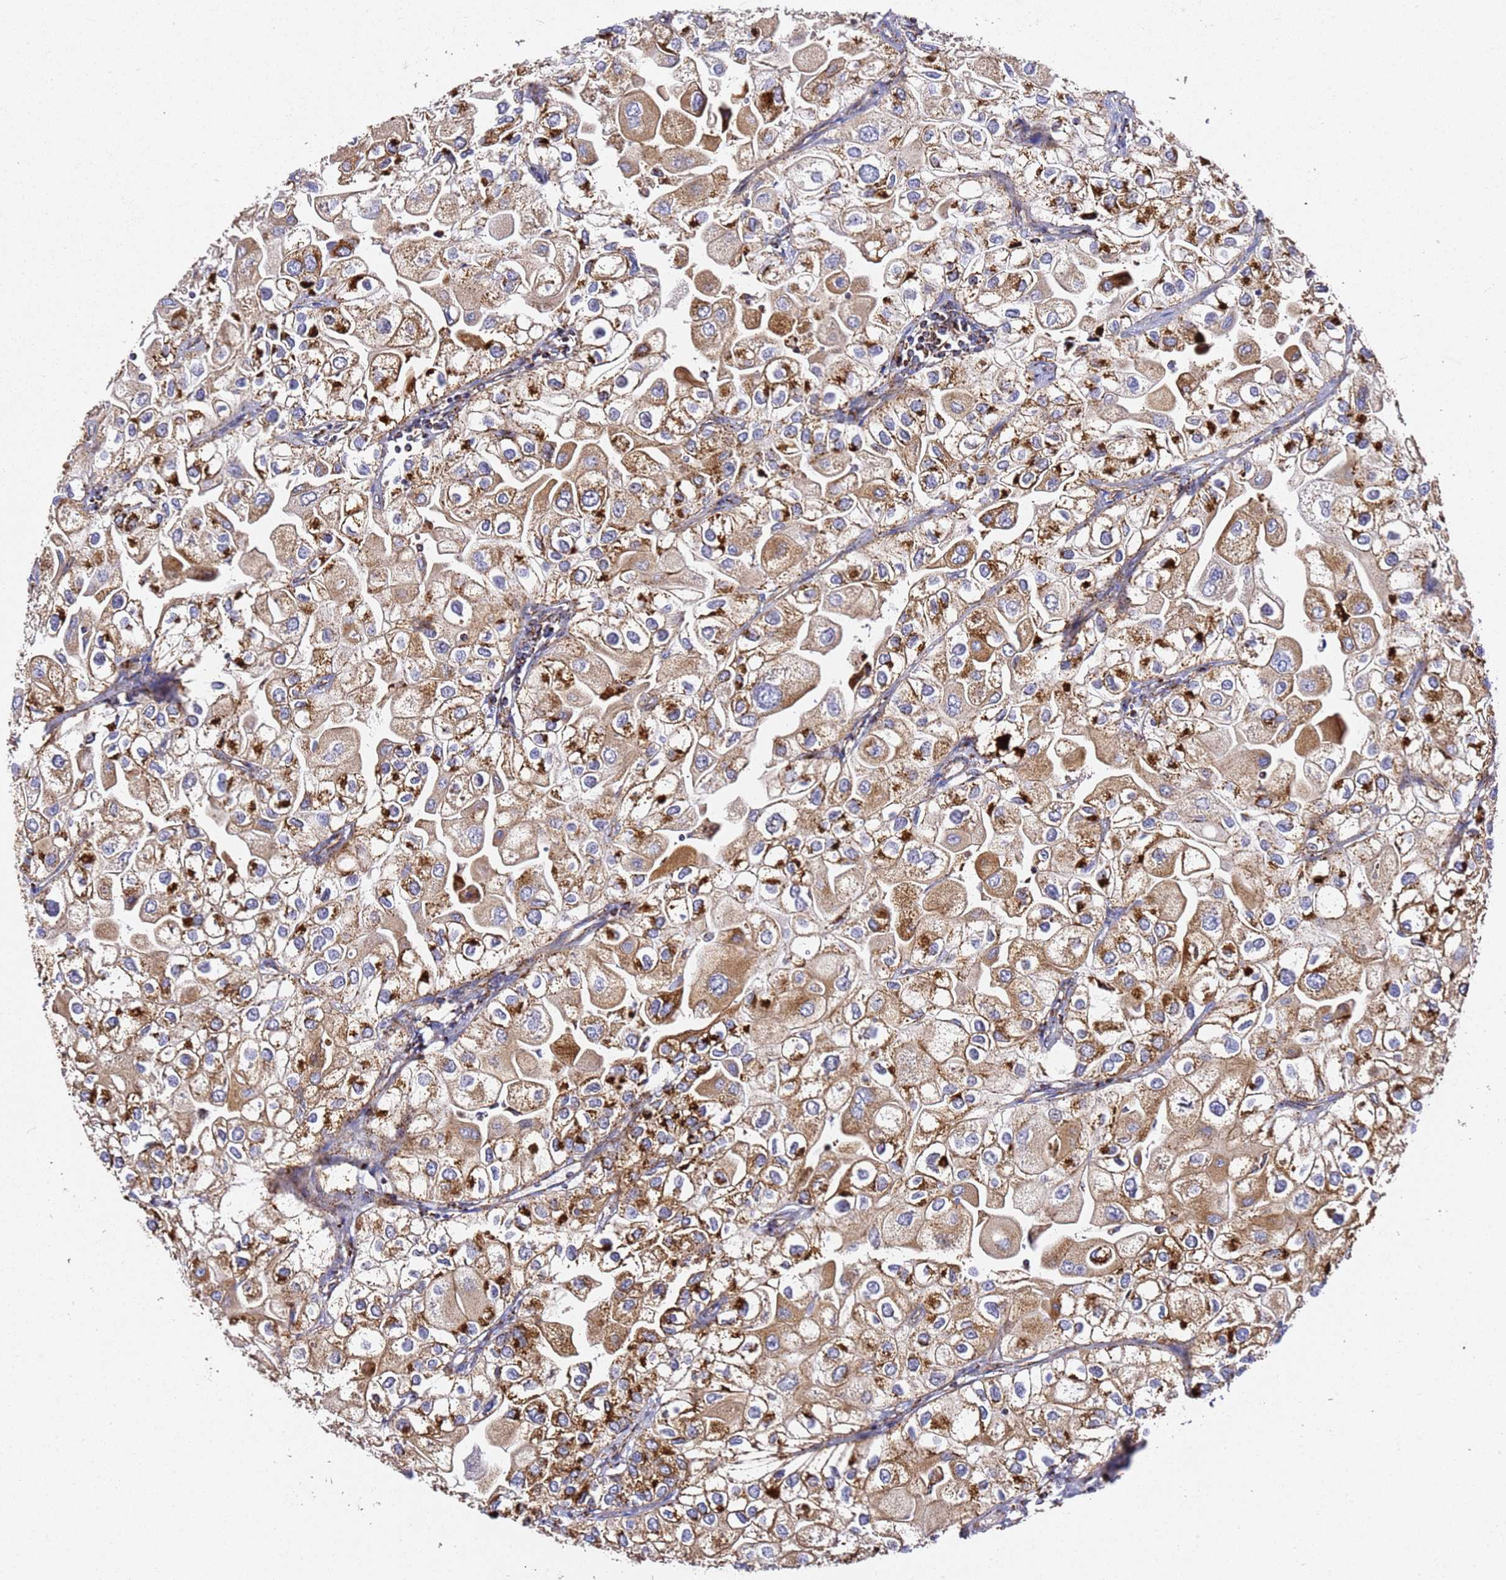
{"staining": {"intensity": "moderate", "quantity": ">75%", "location": "cytoplasmic/membranous"}, "tissue": "urothelial cancer", "cell_type": "Tumor cells", "image_type": "cancer", "snomed": [{"axis": "morphology", "description": "Urothelial carcinoma, High grade"}, {"axis": "topography", "description": "Urinary bladder"}], "caption": "Brown immunohistochemical staining in human urothelial cancer demonstrates moderate cytoplasmic/membranous positivity in approximately >75% of tumor cells. The staining is performed using DAB brown chromogen to label protein expression. The nuclei are counter-stained blue using hematoxylin.", "gene": "NDUFA3", "patient": {"sex": "male", "age": 64}}